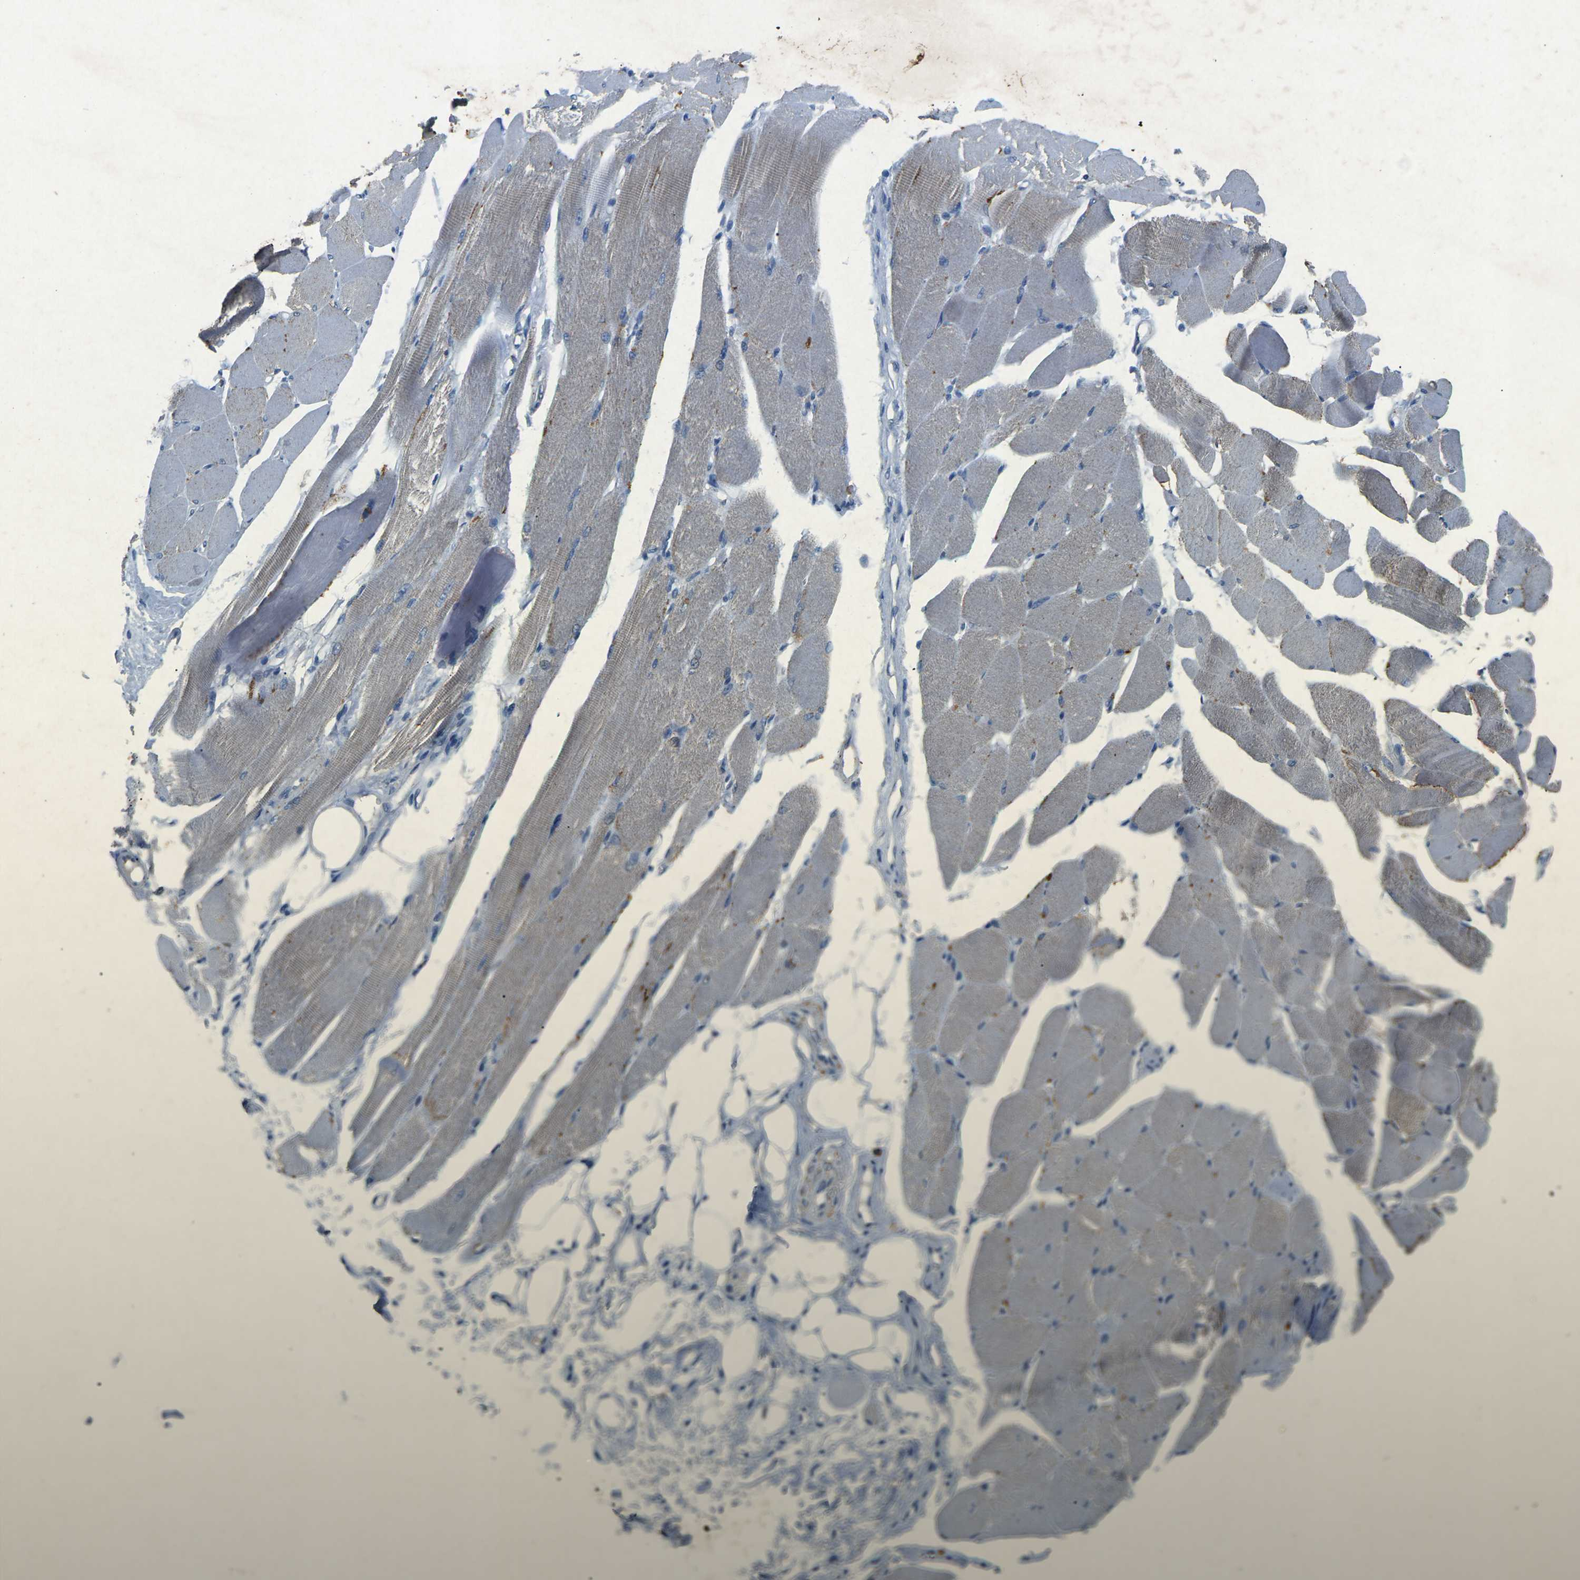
{"staining": {"intensity": "weak", "quantity": "25%-75%", "location": "cytoplasmic/membranous"}, "tissue": "skeletal muscle", "cell_type": "Myocytes", "image_type": "normal", "snomed": [{"axis": "morphology", "description": "Normal tissue, NOS"}, {"axis": "topography", "description": "Skeletal muscle"}, {"axis": "topography", "description": "Peripheral nerve tissue"}], "caption": "Myocytes exhibit low levels of weak cytoplasmic/membranous expression in approximately 25%-75% of cells in benign skeletal muscle.", "gene": "PLG", "patient": {"sex": "female", "age": 84}}